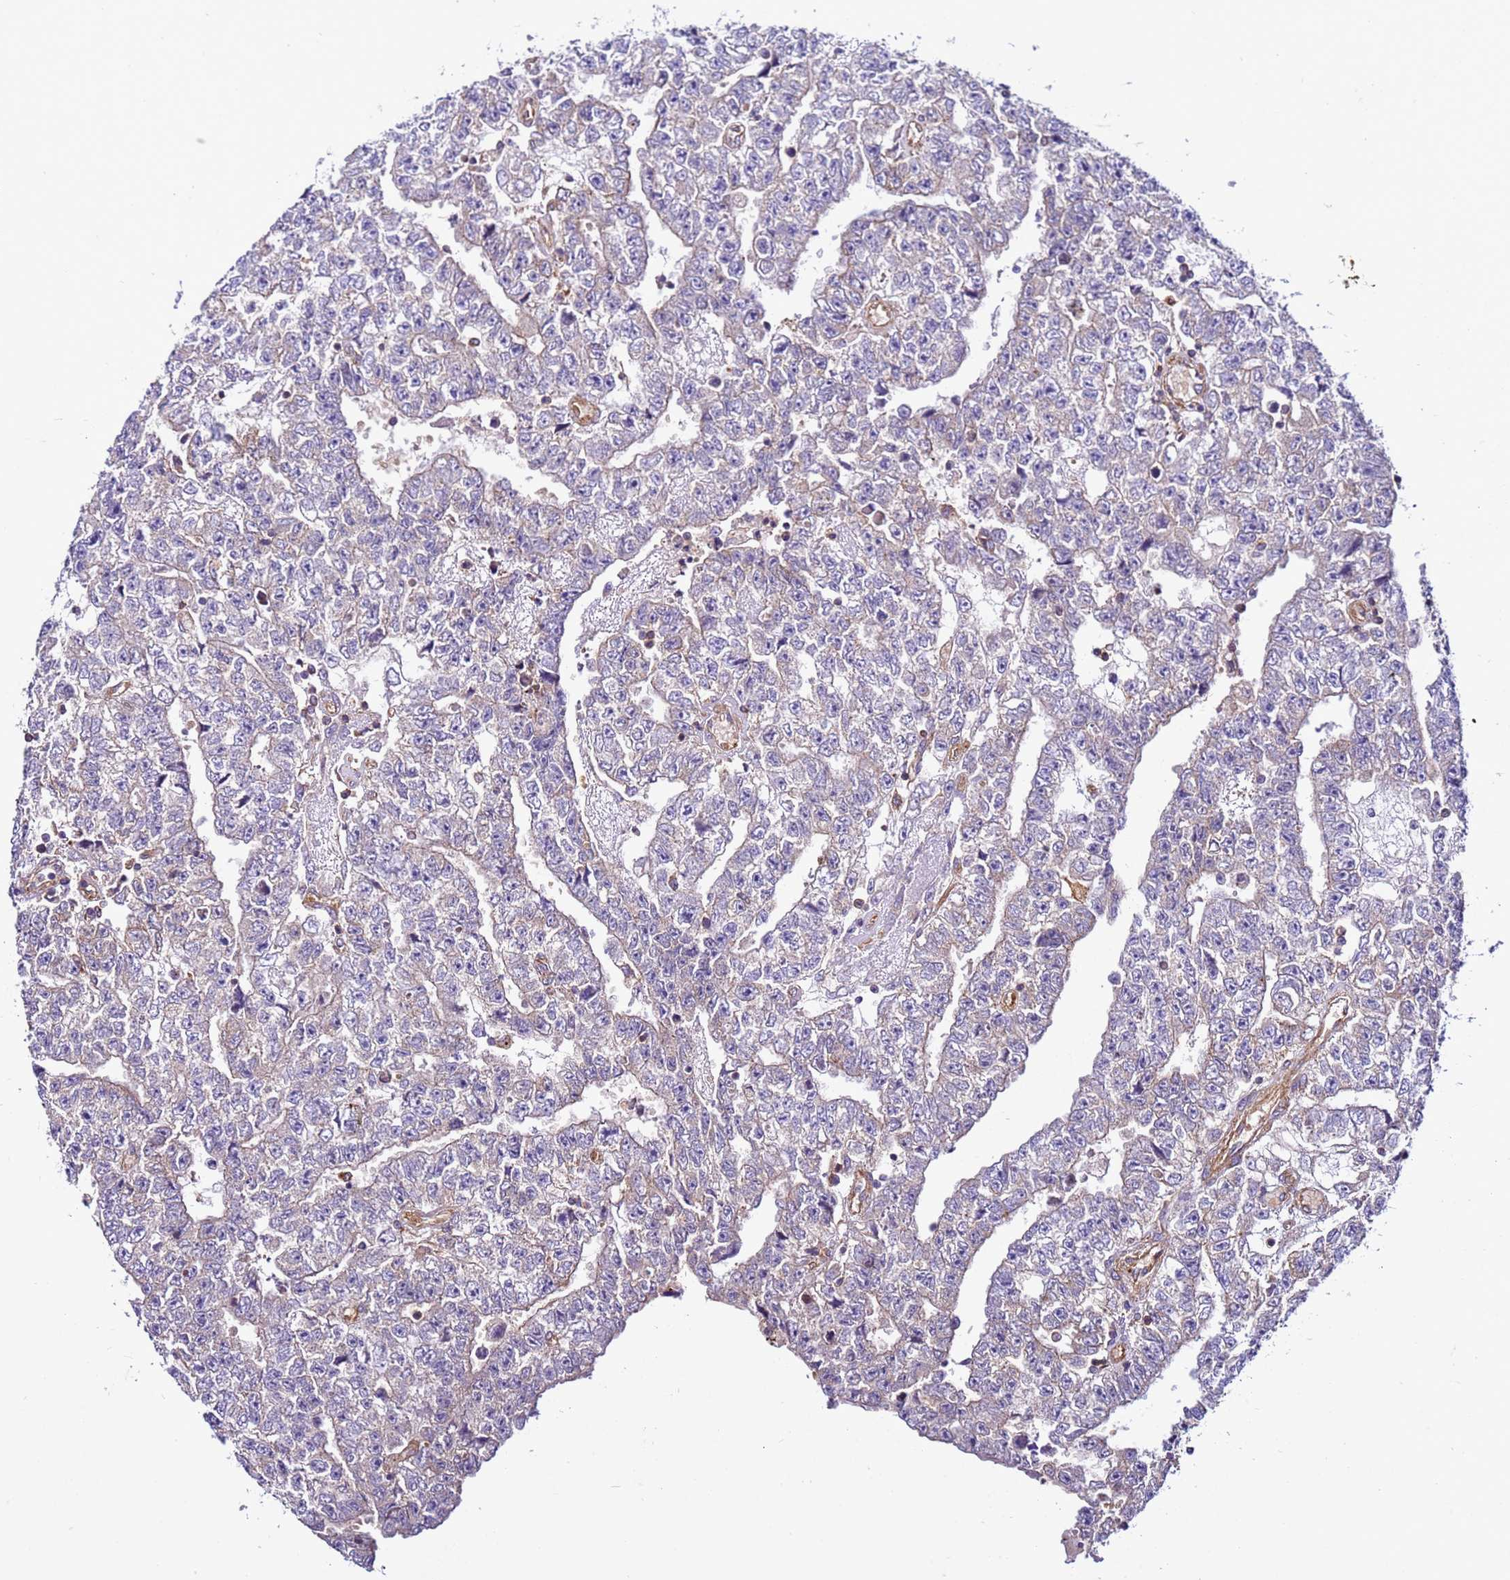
{"staining": {"intensity": "negative", "quantity": "none", "location": "none"}, "tissue": "testis cancer", "cell_type": "Tumor cells", "image_type": "cancer", "snomed": [{"axis": "morphology", "description": "Carcinoma, Embryonal, NOS"}, {"axis": "topography", "description": "Testis"}], "caption": "An image of testis embryonal carcinoma stained for a protein exhibits no brown staining in tumor cells.", "gene": "PKD1", "patient": {"sex": "male", "age": 25}}